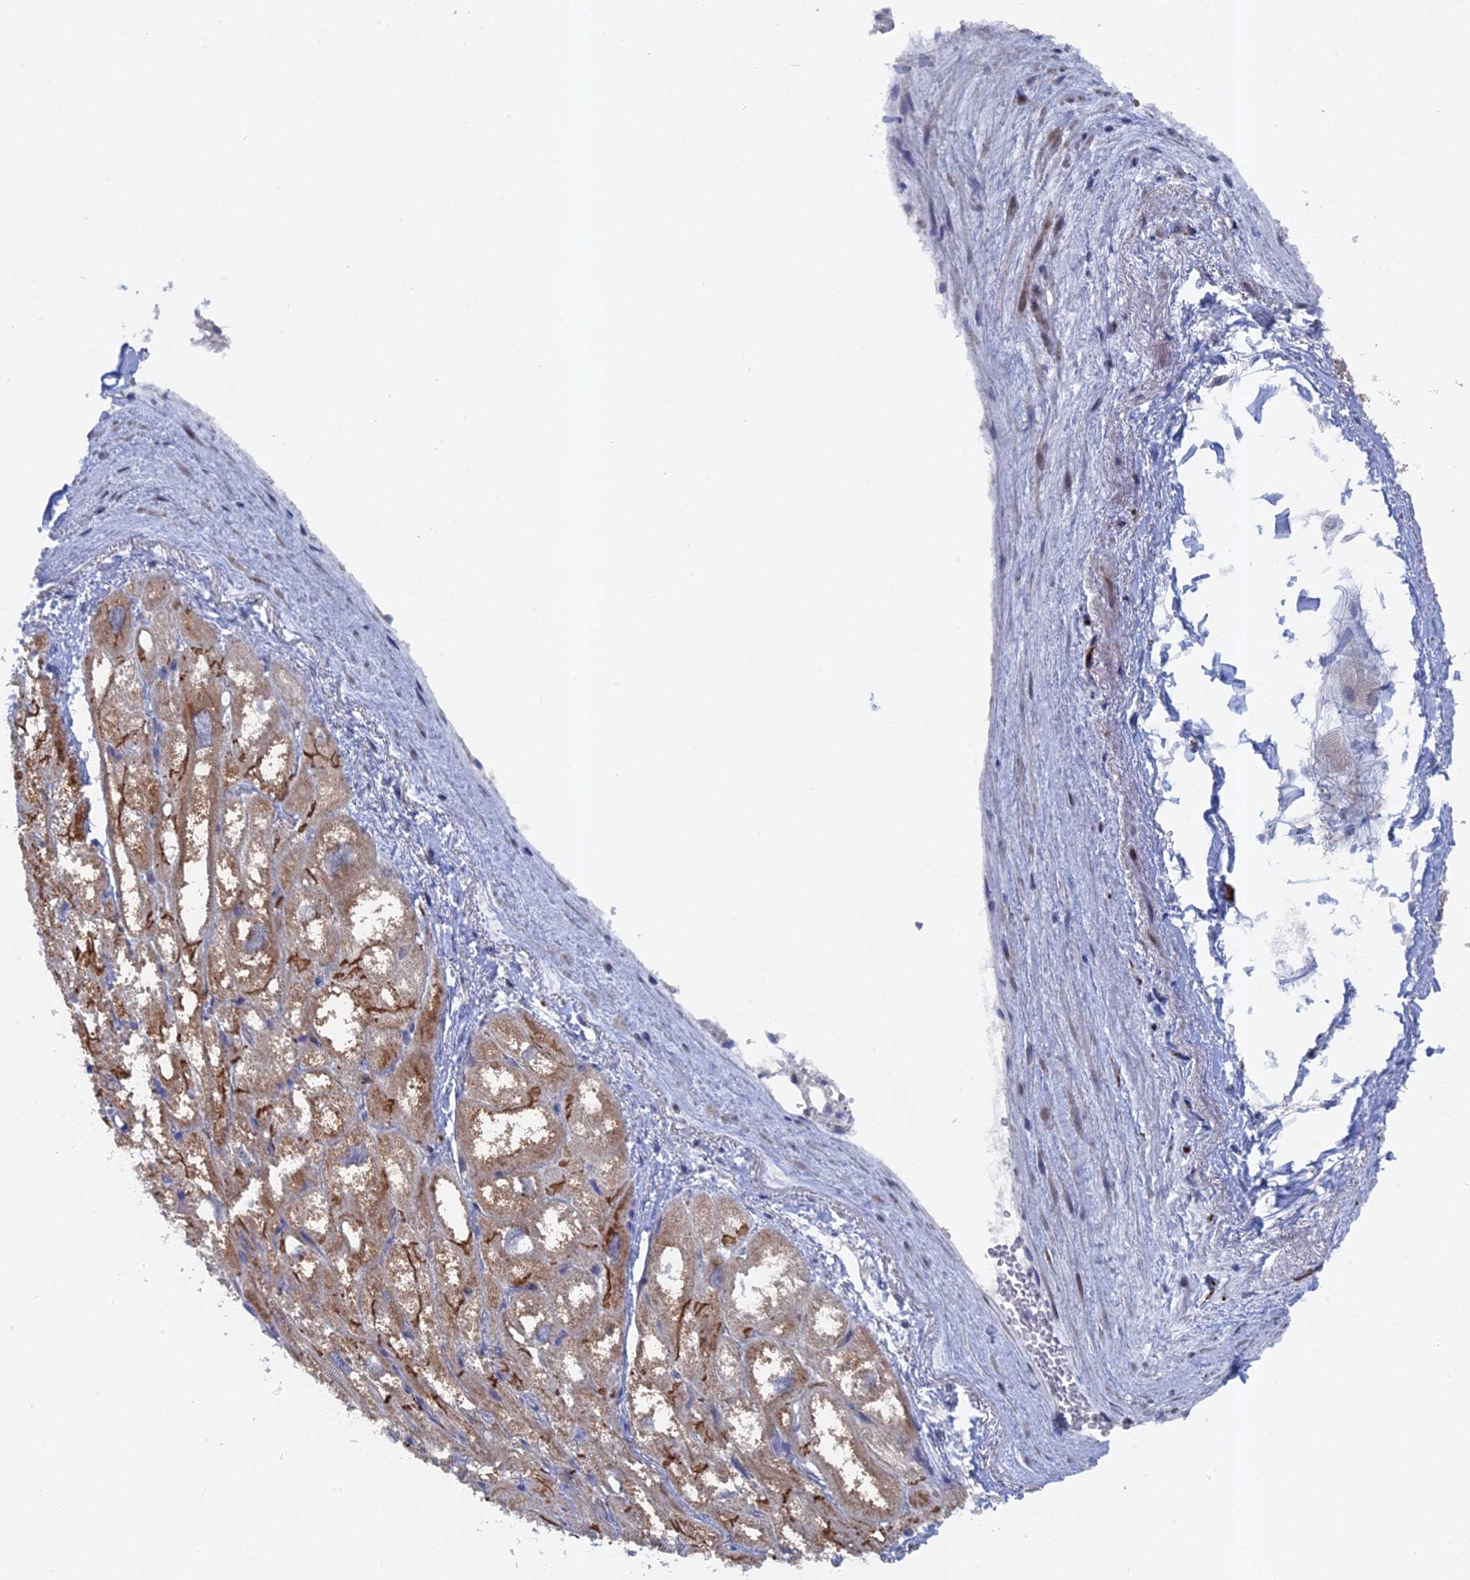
{"staining": {"intensity": "moderate", "quantity": ">75%", "location": "cytoplasmic/membranous"}, "tissue": "heart muscle", "cell_type": "Cardiomyocytes", "image_type": "normal", "snomed": [{"axis": "morphology", "description": "Normal tissue, NOS"}, {"axis": "topography", "description": "Heart"}], "caption": "Cardiomyocytes exhibit medium levels of moderate cytoplasmic/membranous staining in approximately >75% of cells in normal human heart muscle.", "gene": "TMEM161A", "patient": {"sex": "male", "age": 50}}